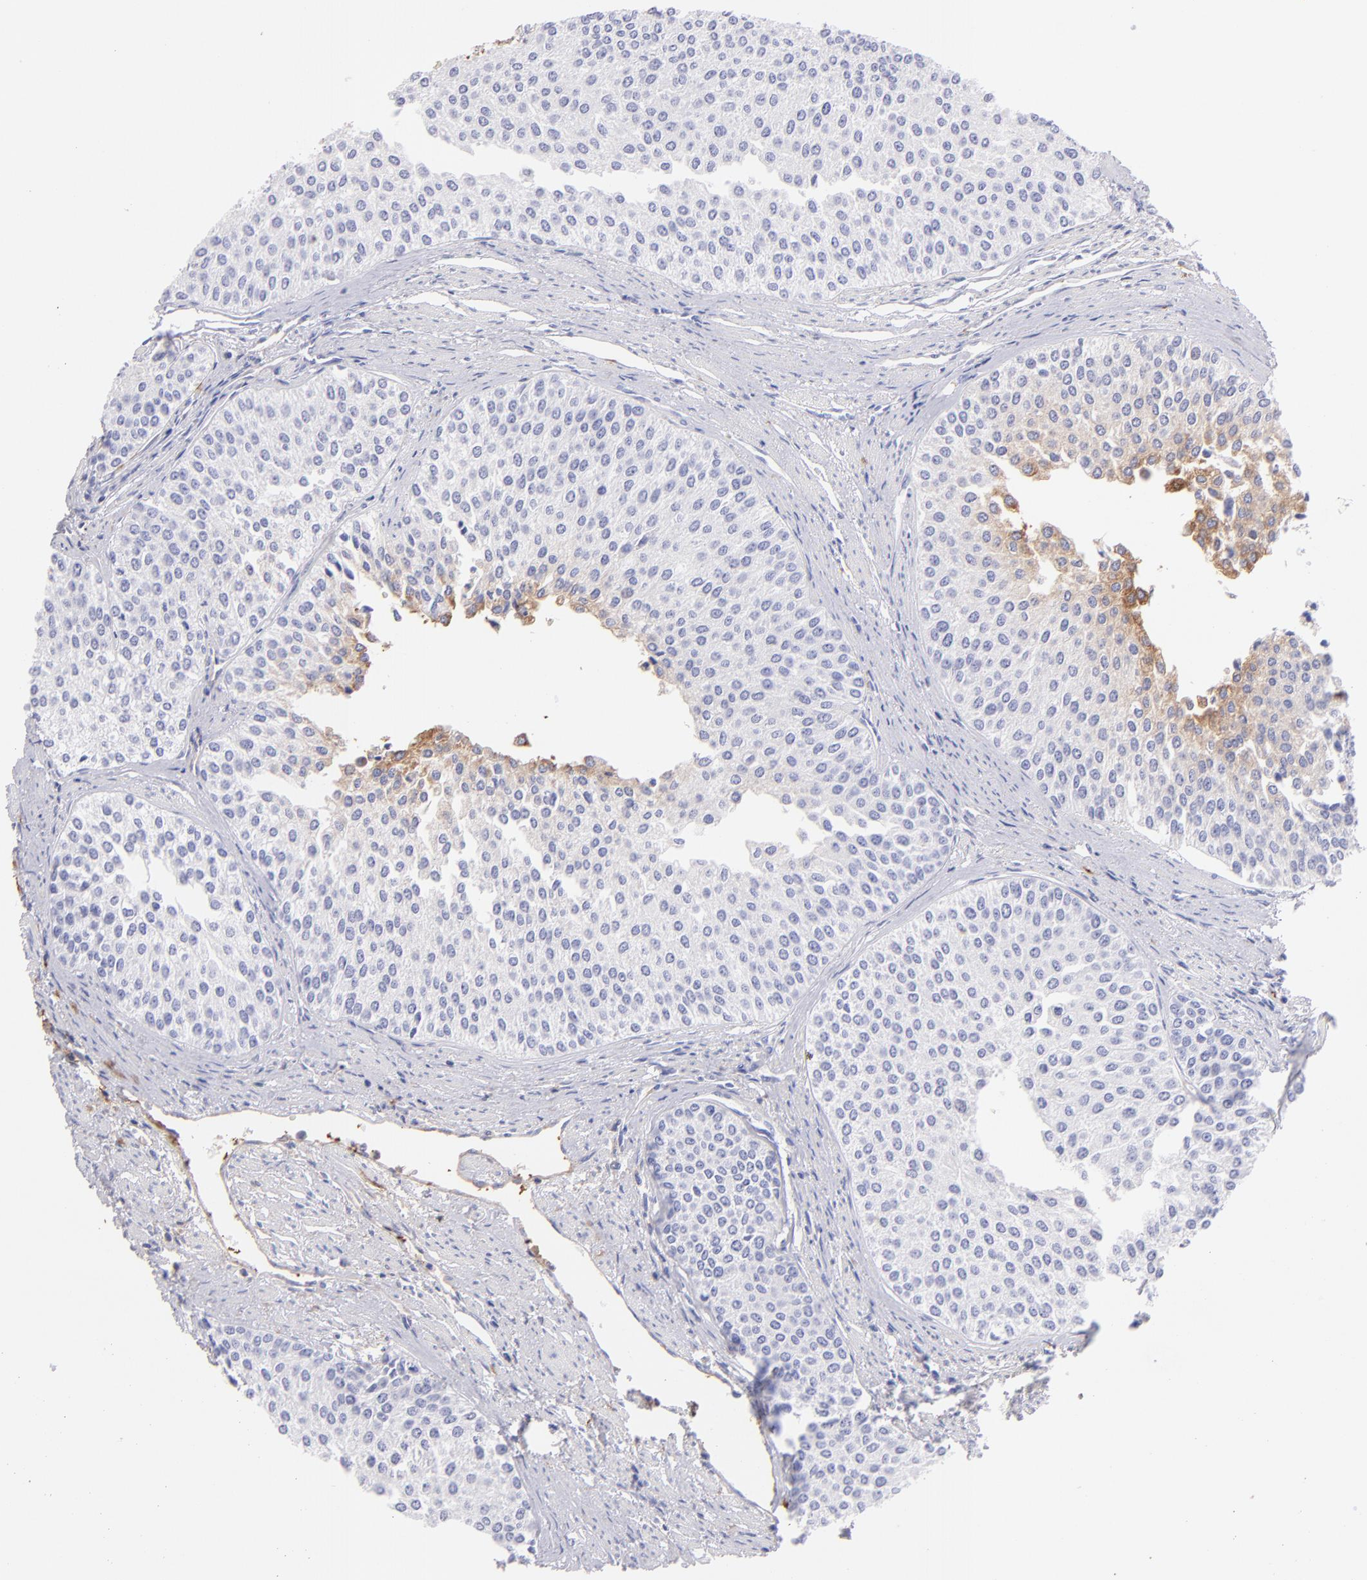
{"staining": {"intensity": "weak", "quantity": "<25%", "location": "cytoplasmic/membranous"}, "tissue": "urothelial cancer", "cell_type": "Tumor cells", "image_type": "cancer", "snomed": [{"axis": "morphology", "description": "Urothelial carcinoma, Low grade"}, {"axis": "topography", "description": "Urinary bladder"}], "caption": "This is an immunohistochemistry (IHC) image of urothelial cancer. There is no positivity in tumor cells.", "gene": "FGB", "patient": {"sex": "female", "age": 73}}